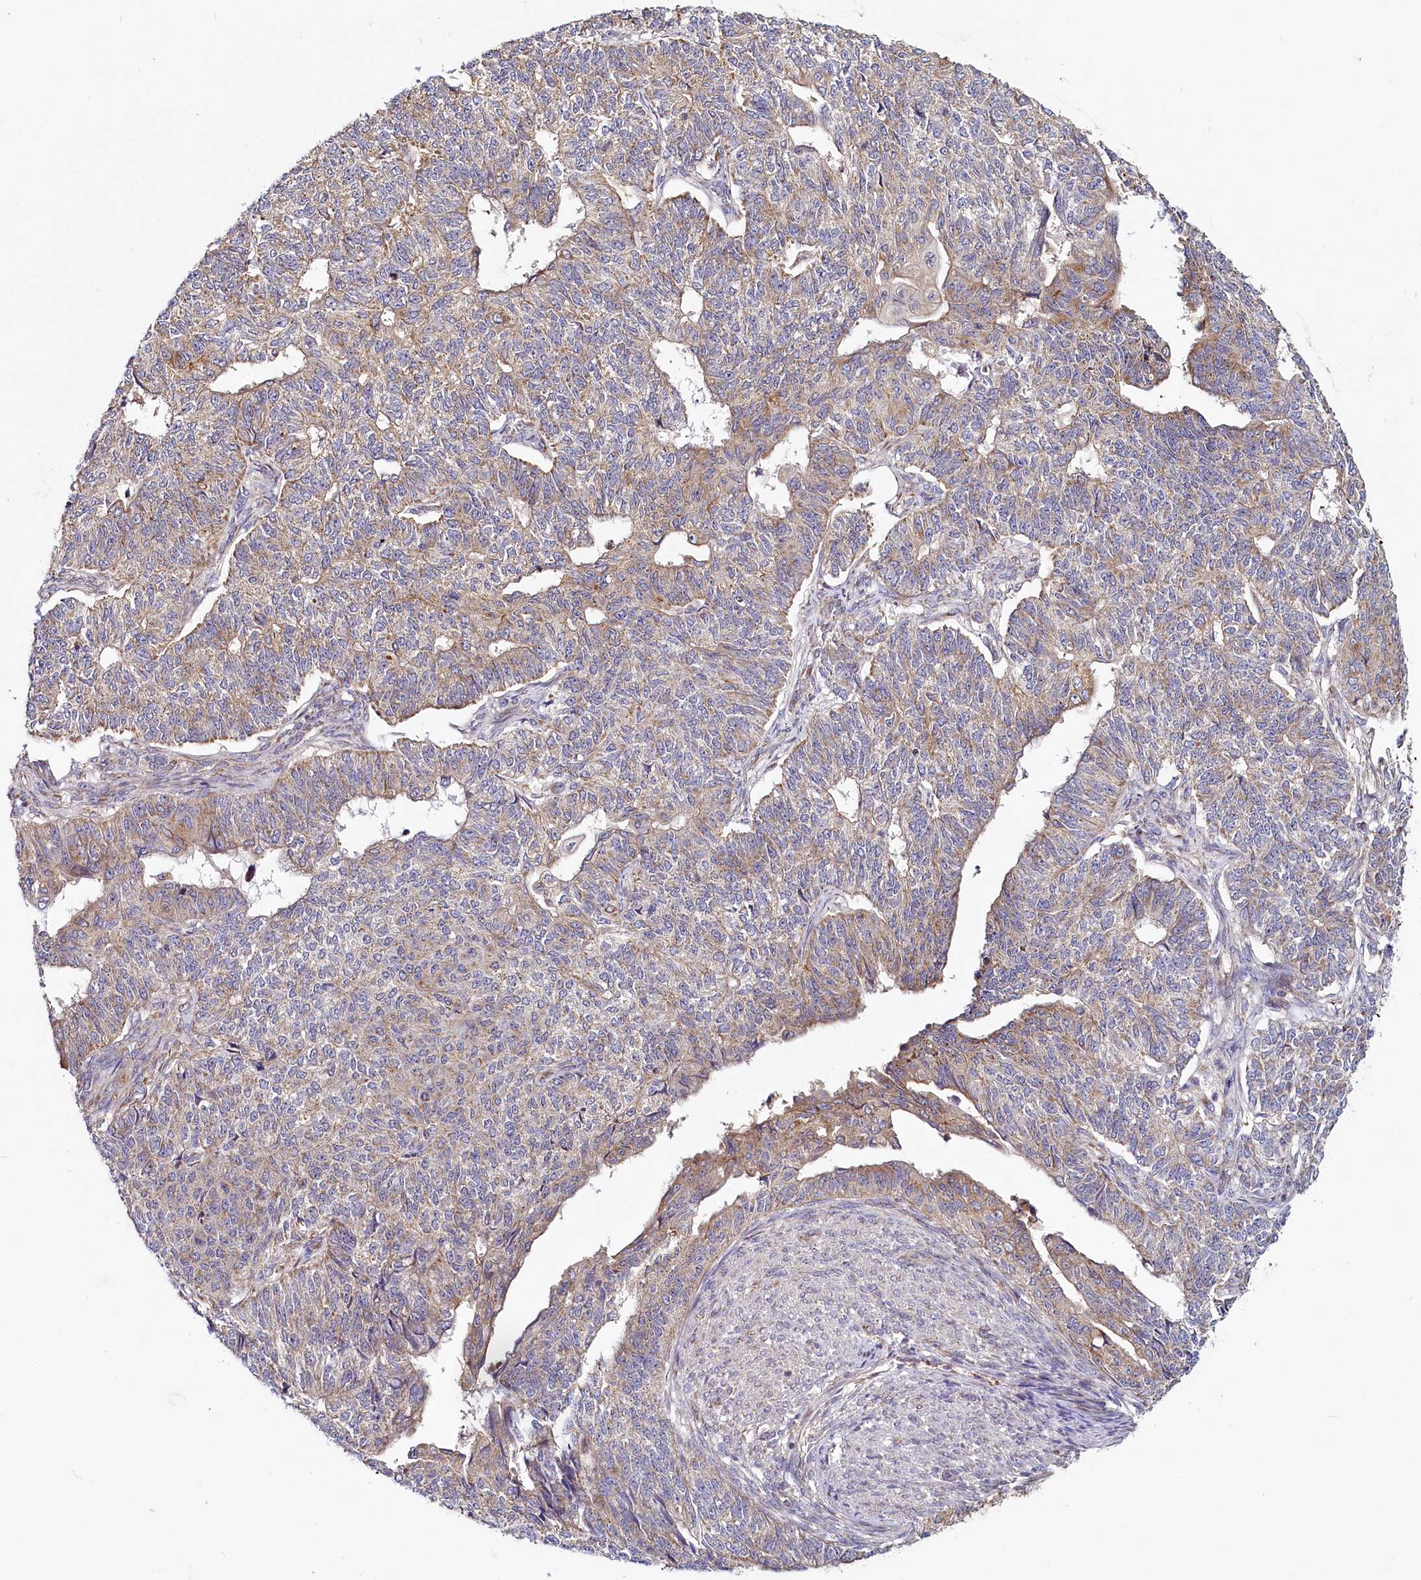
{"staining": {"intensity": "weak", "quantity": "25%-75%", "location": "cytoplasmic/membranous"}, "tissue": "endometrial cancer", "cell_type": "Tumor cells", "image_type": "cancer", "snomed": [{"axis": "morphology", "description": "Adenocarcinoma, NOS"}, {"axis": "topography", "description": "Endometrium"}], "caption": "Immunohistochemical staining of human adenocarcinoma (endometrial) shows low levels of weak cytoplasmic/membranous protein positivity in approximately 25%-75% of tumor cells.", "gene": "ADCY2", "patient": {"sex": "female", "age": 32}}